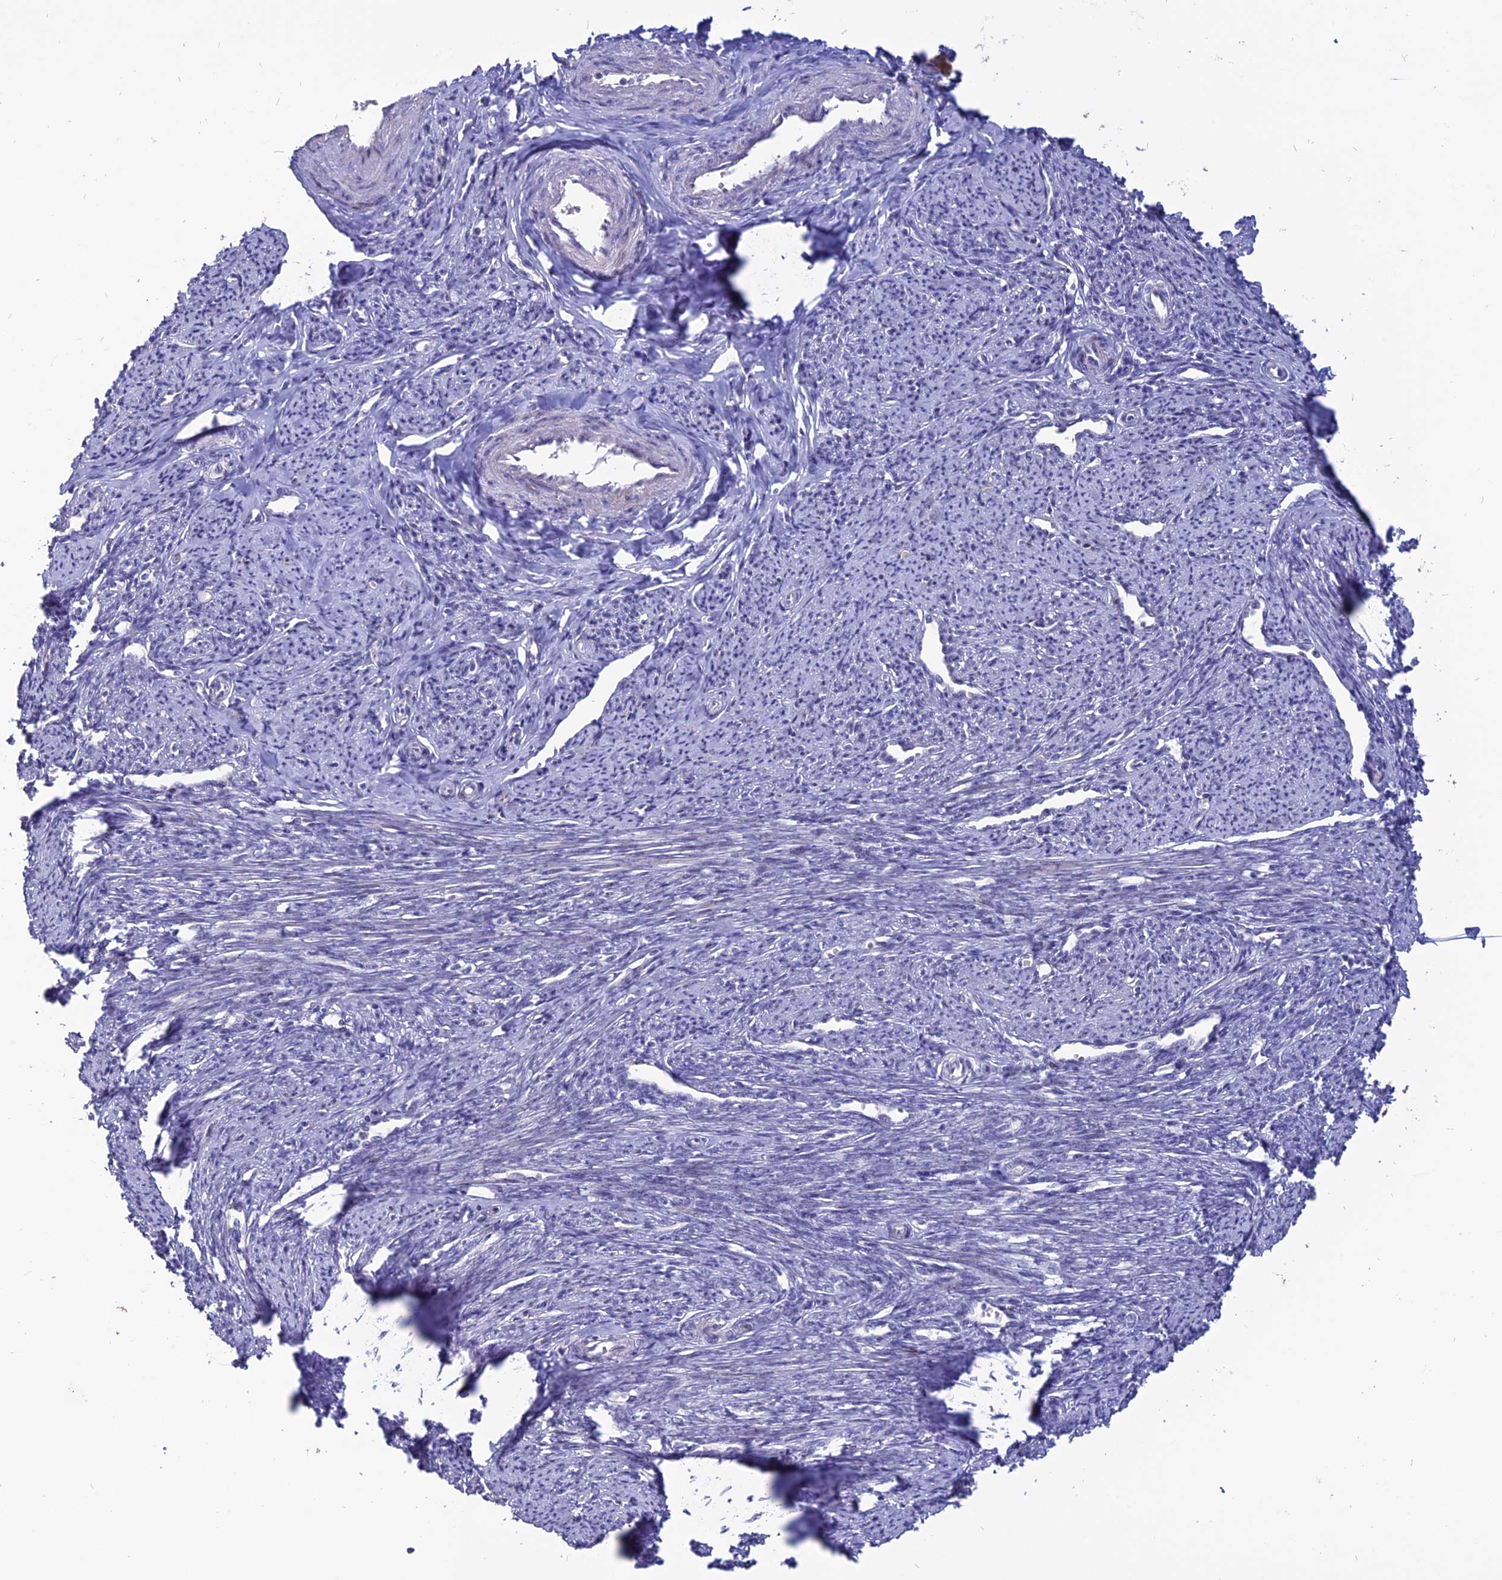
{"staining": {"intensity": "moderate", "quantity": "25%-75%", "location": "cytoplasmic/membranous,nuclear"}, "tissue": "smooth muscle", "cell_type": "Smooth muscle cells", "image_type": "normal", "snomed": [{"axis": "morphology", "description": "Normal tissue, NOS"}, {"axis": "topography", "description": "Smooth muscle"}, {"axis": "topography", "description": "Uterus"}], "caption": "Smooth muscle cells display moderate cytoplasmic/membranous,nuclear staining in approximately 25%-75% of cells in unremarkable smooth muscle. (DAB IHC, brown staining for protein, blue staining for nuclei).", "gene": "TMEM263", "patient": {"sex": "female", "age": 59}}